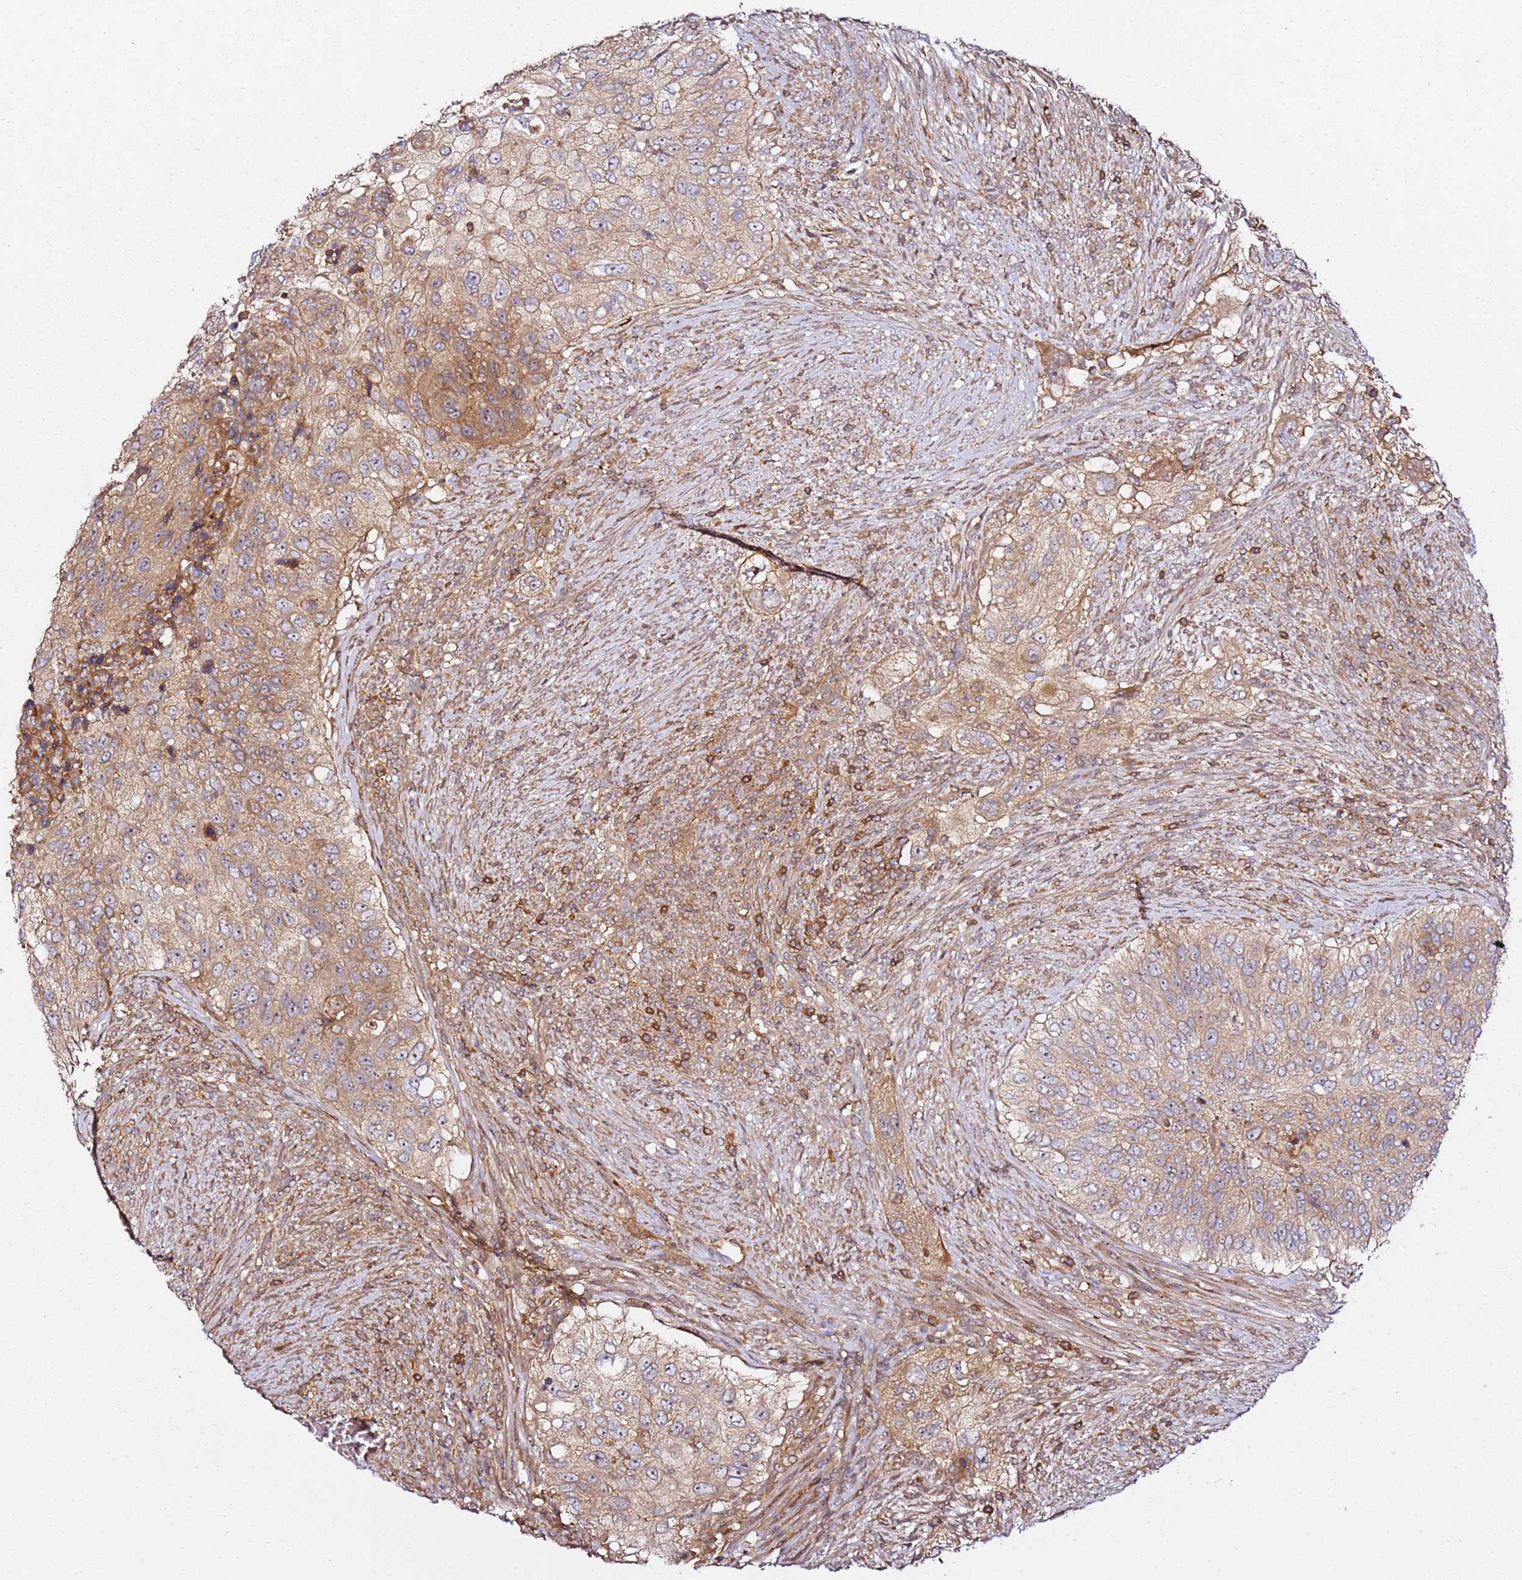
{"staining": {"intensity": "moderate", "quantity": ">75%", "location": "cytoplasmic/membranous,nuclear"}, "tissue": "urothelial cancer", "cell_type": "Tumor cells", "image_type": "cancer", "snomed": [{"axis": "morphology", "description": "Urothelial carcinoma, High grade"}, {"axis": "topography", "description": "Urinary bladder"}], "caption": "High-grade urothelial carcinoma stained with a protein marker demonstrates moderate staining in tumor cells.", "gene": "PRMT7", "patient": {"sex": "female", "age": 60}}